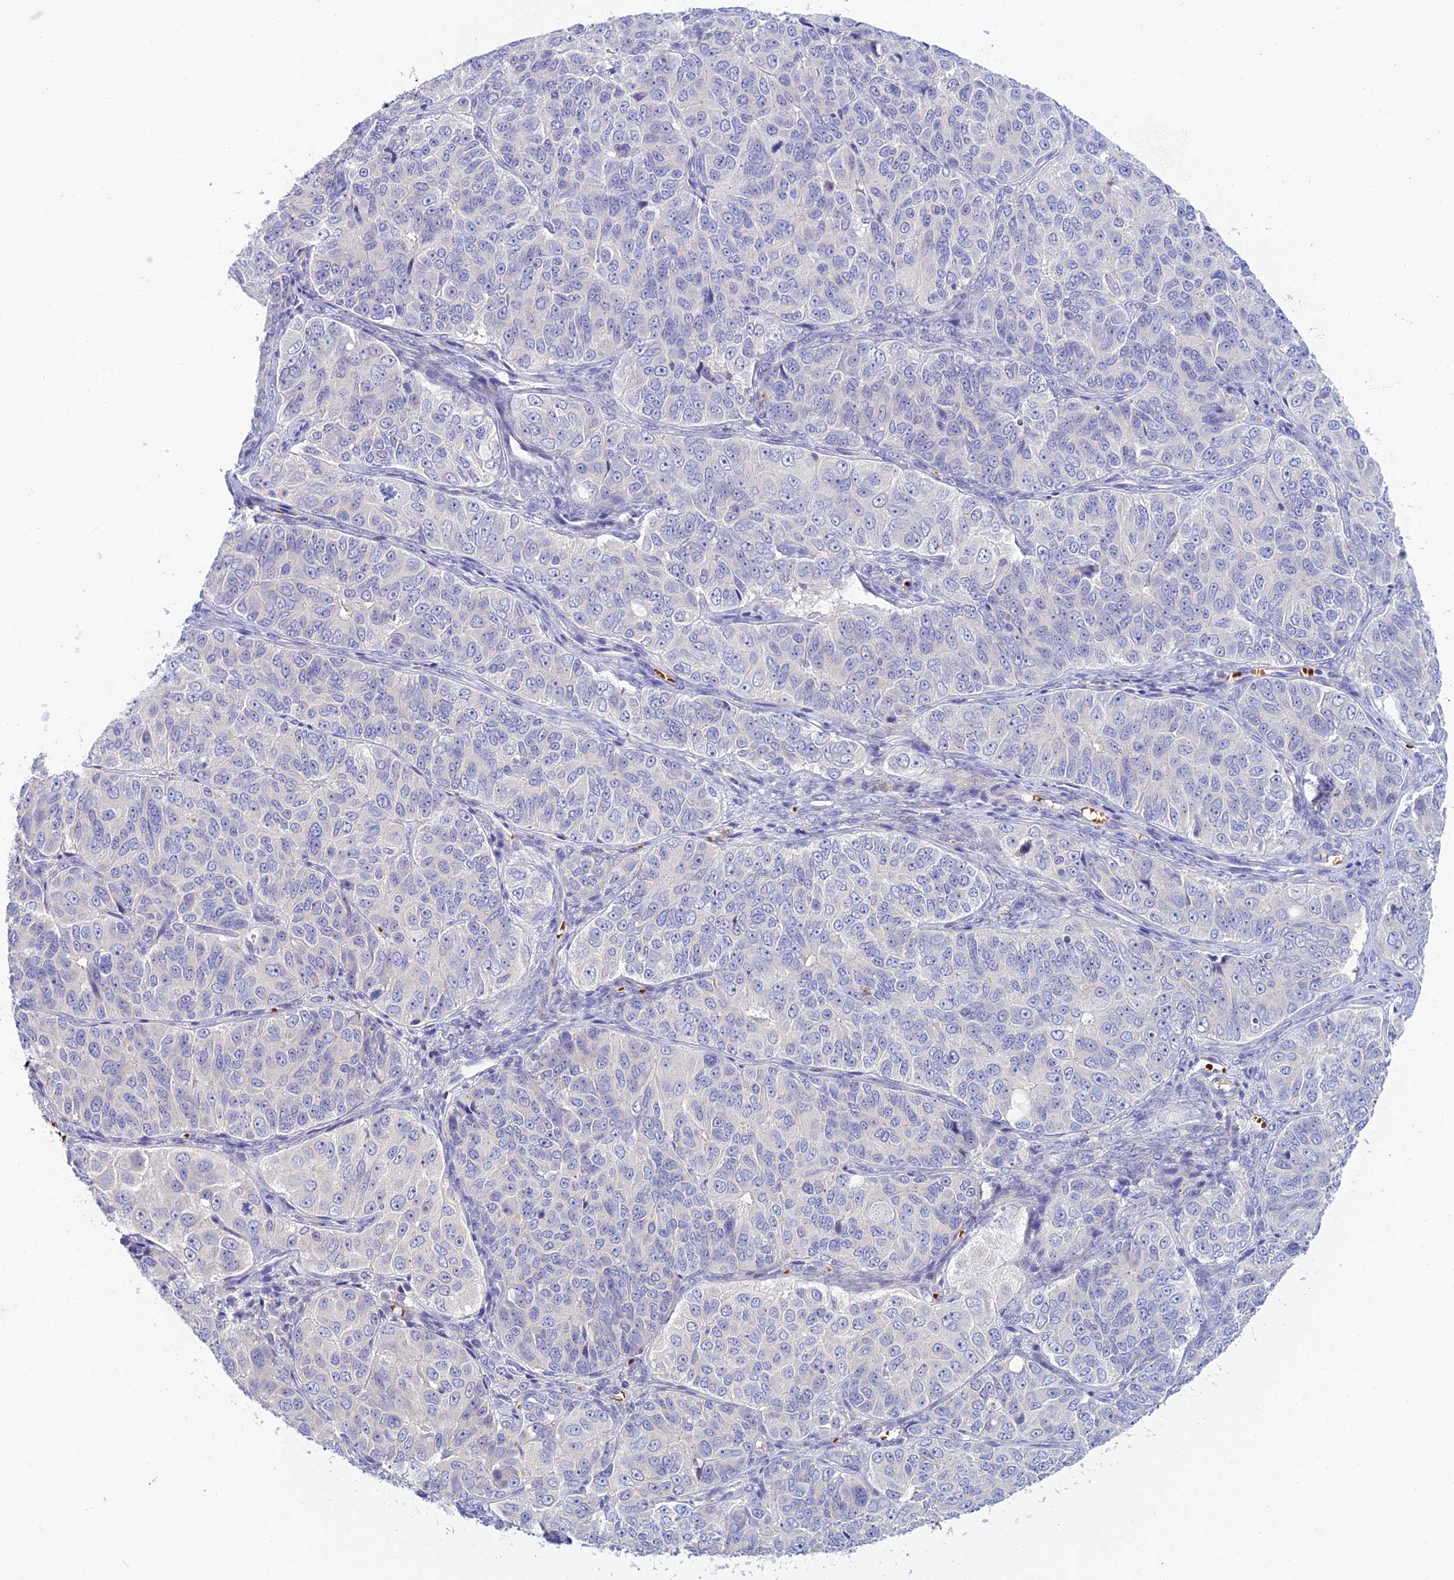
{"staining": {"intensity": "negative", "quantity": "none", "location": "none"}, "tissue": "ovarian cancer", "cell_type": "Tumor cells", "image_type": "cancer", "snomed": [{"axis": "morphology", "description": "Carcinoma, endometroid"}, {"axis": "topography", "description": "Ovary"}], "caption": "The micrograph demonstrates no staining of tumor cells in ovarian cancer (endometroid carcinoma).", "gene": "CLIP4", "patient": {"sex": "female", "age": 51}}